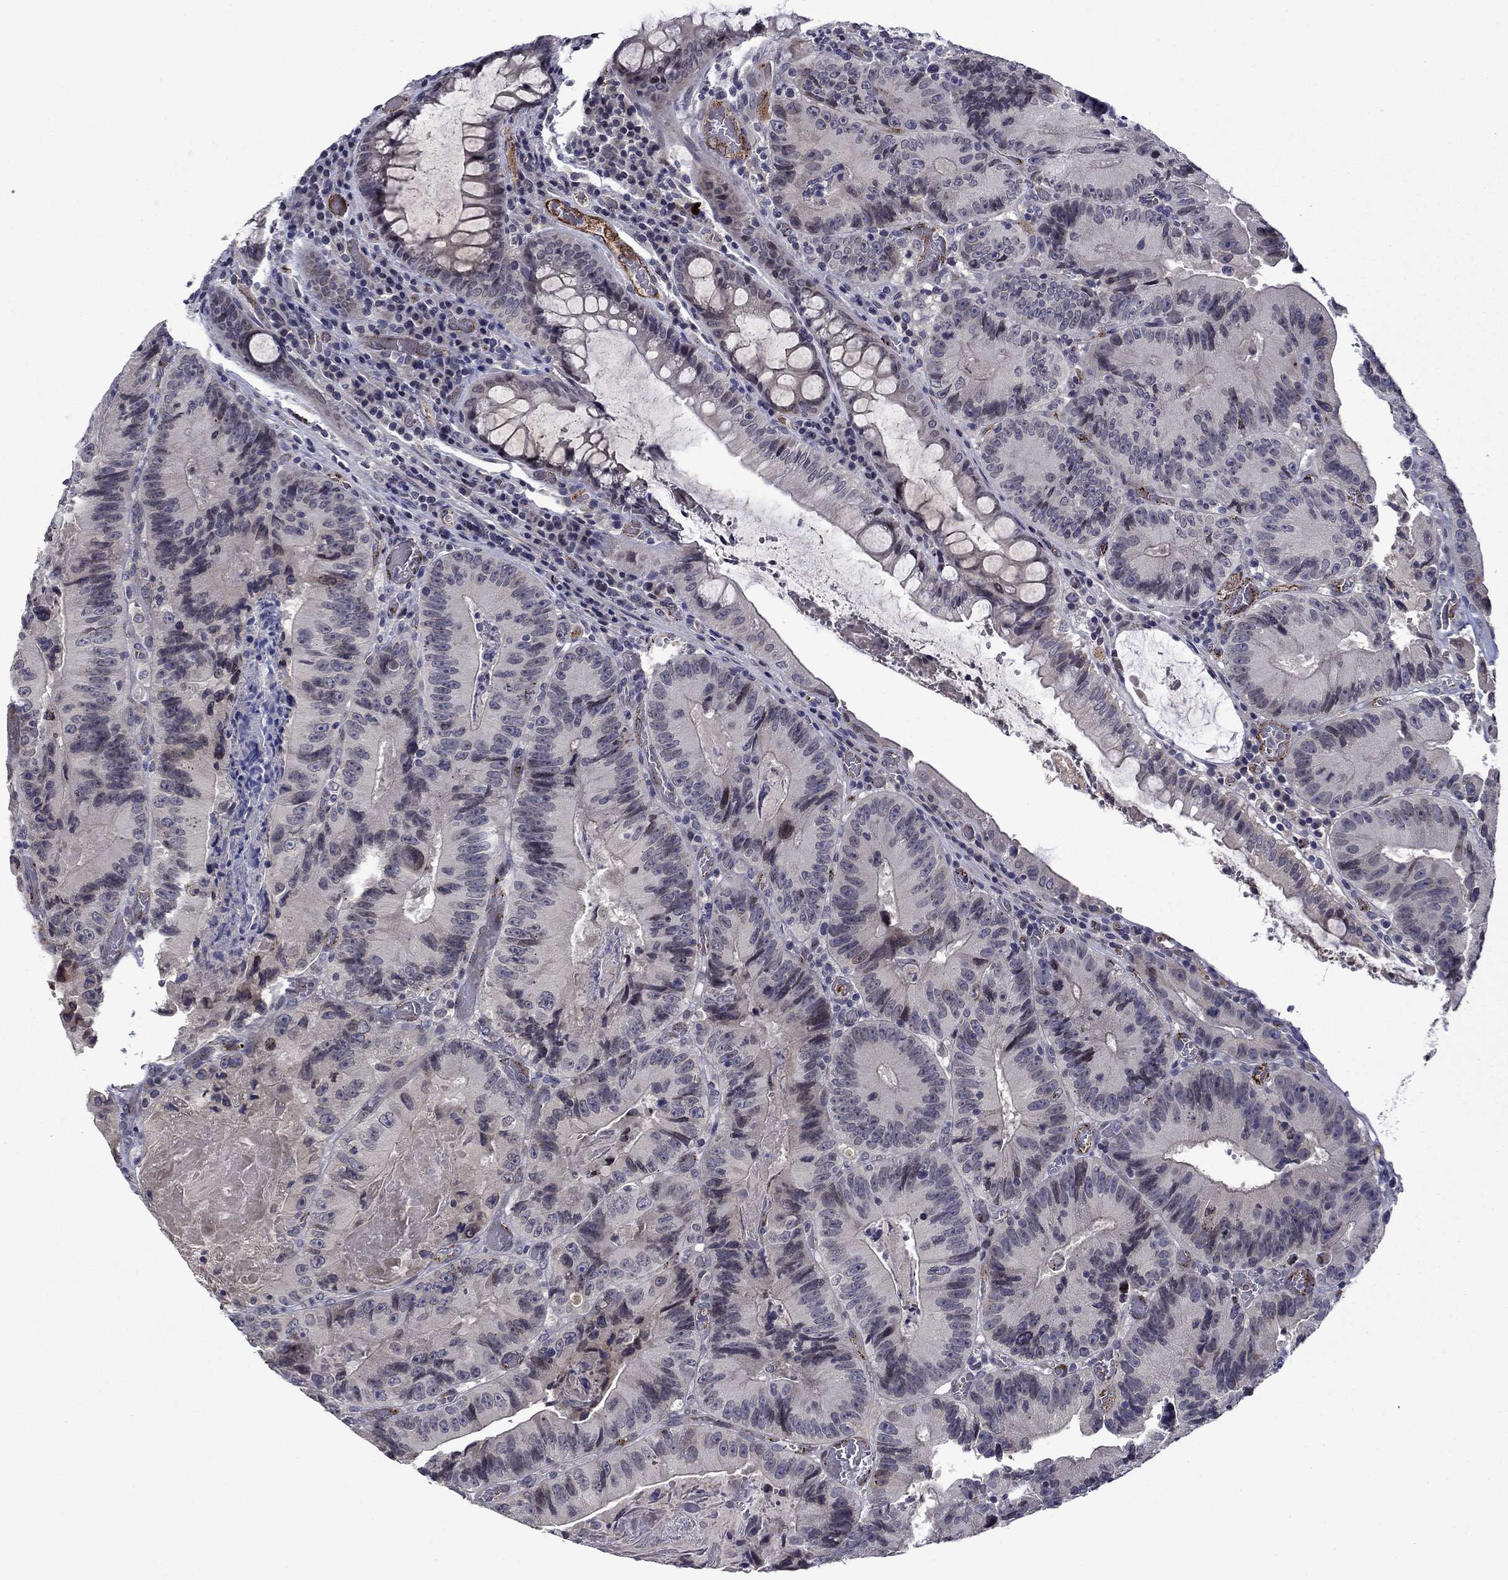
{"staining": {"intensity": "negative", "quantity": "none", "location": "none"}, "tissue": "colorectal cancer", "cell_type": "Tumor cells", "image_type": "cancer", "snomed": [{"axis": "morphology", "description": "Adenocarcinoma, NOS"}, {"axis": "topography", "description": "Colon"}], "caption": "This is a image of immunohistochemistry (IHC) staining of colorectal cancer, which shows no staining in tumor cells.", "gene": "SLITRK1", "patient": {"sex": "female", "age": 86}}